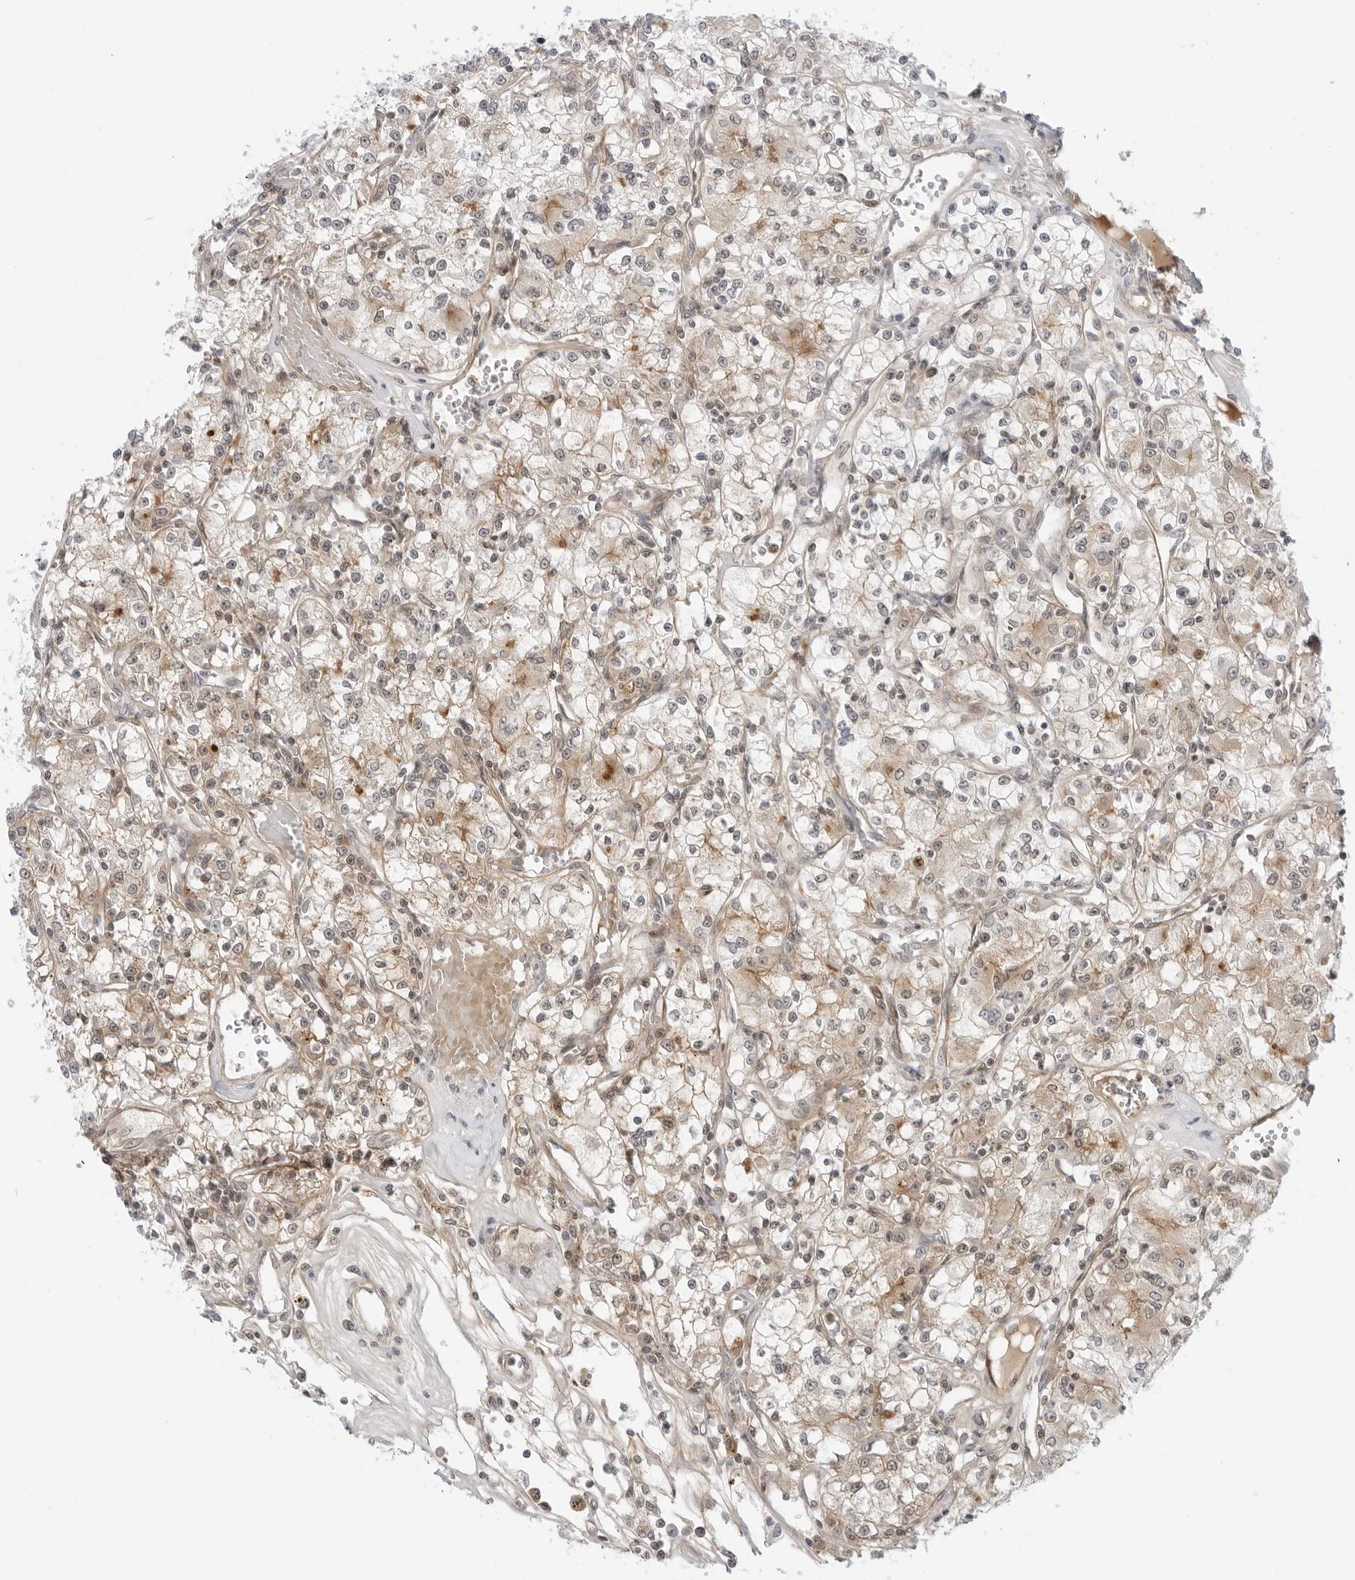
{"staining": {"intensity": "weak", "quantity": "25%-75%", "location": "cytoplasmic/membranous"}, "tissue": "renal cancer", "cell_type": "Tumor cells", "image_type": "cancer", "snomed": [{"axis": "morphology", "description": "Adenocarcinoma, NOS"}, {"axis": "topography", "description": "Kidney"}], "caption": "Human renal cancer stained with a brown dye exhibits weak cytoplasmic/membranous positive expression in approximately 25%-75% of tumor cells.", "gene": "SUGCT", "patient": {"sex": "female", "age": 59}}